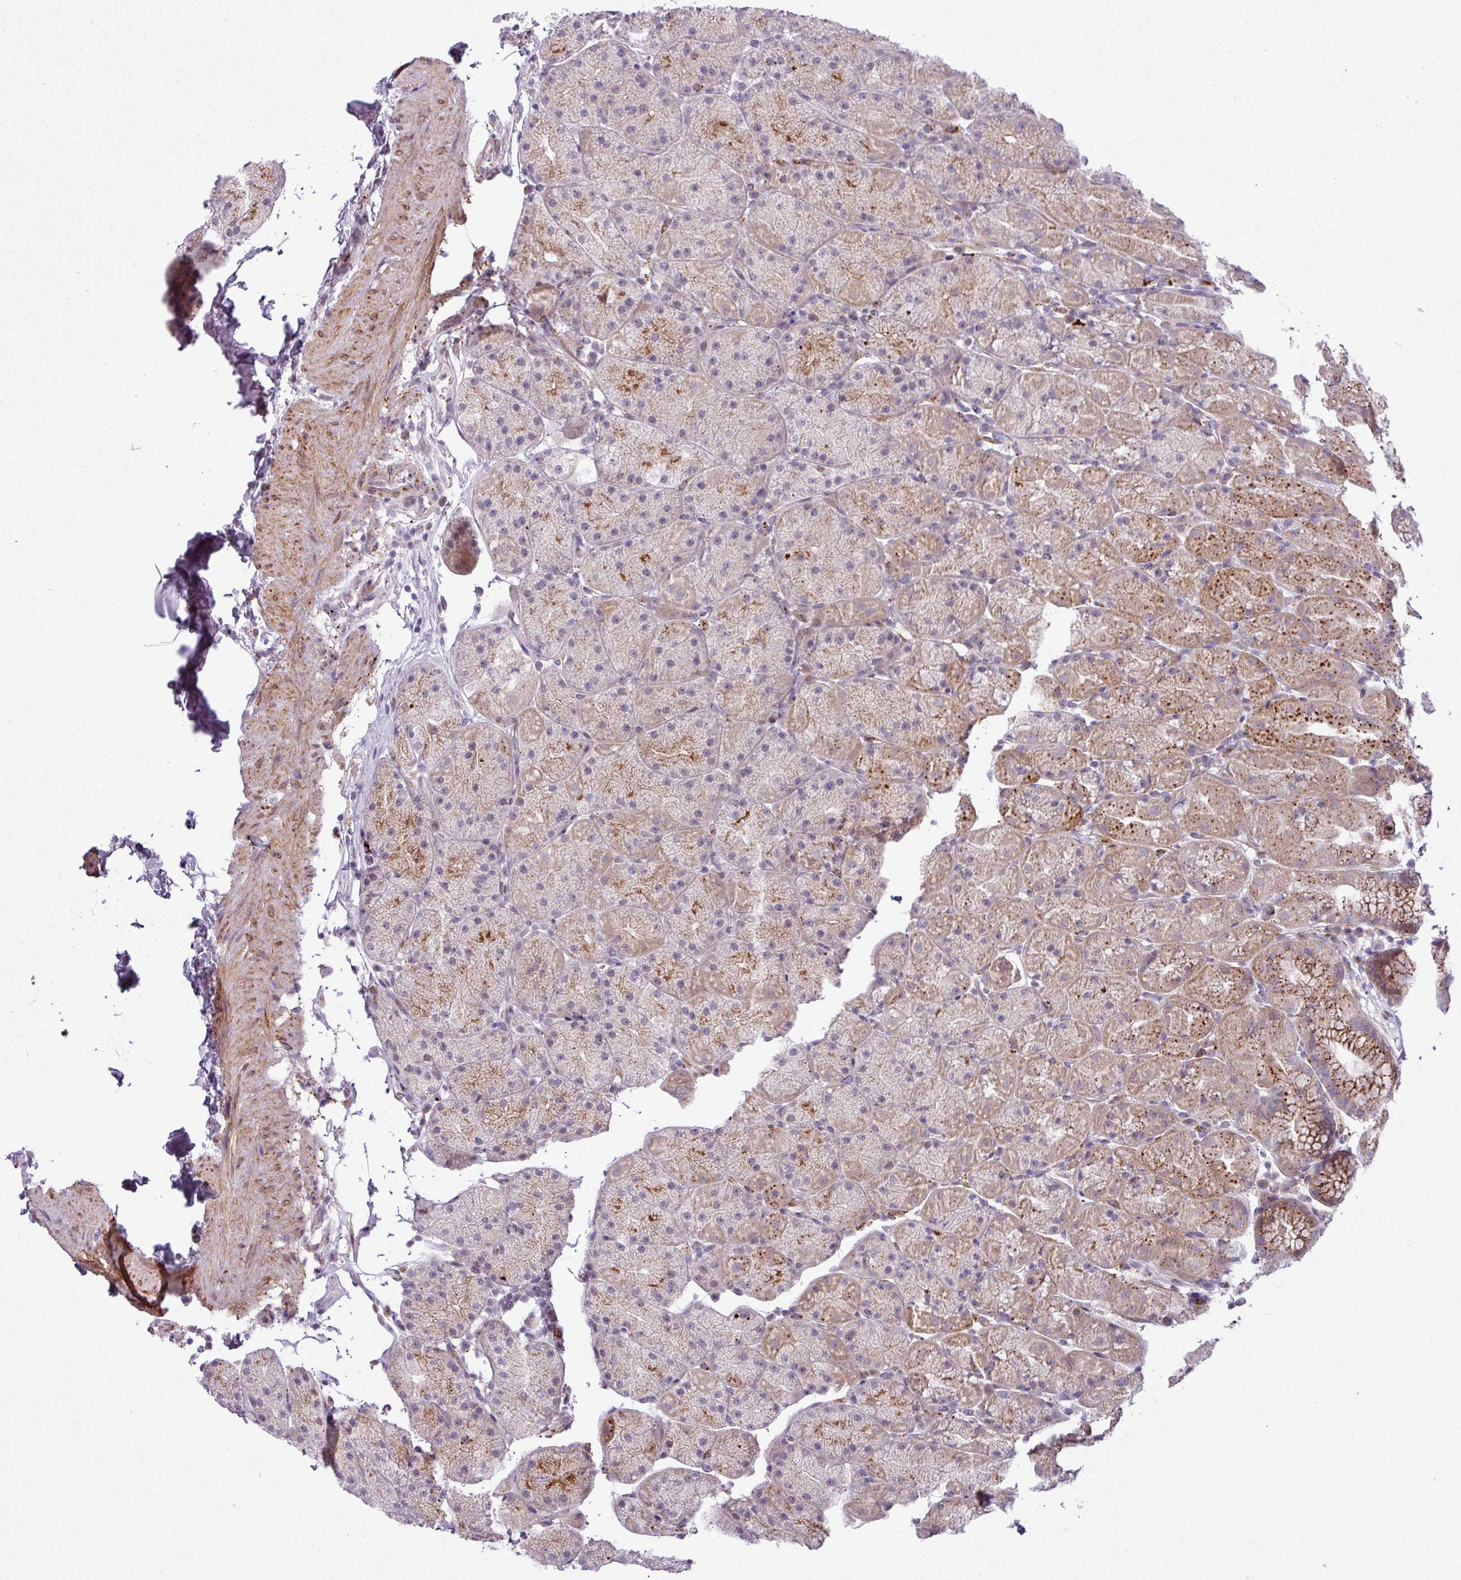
{"staining": {"intensity": "moderate", "quantity": ">75%", "location": "cytoplasmic/membranous"}, "tissue": "stomach", "cell_type": "Glandular cells", "image_type": "normal", "snomed": [{"axis": "morphology", "description": "Normal tissue, NOS"}, {"axis": "topography", "description": "Stomach, upper"}, {"axis": "topography", "description": "Stomach, lower"}], "caption": "The micrograph reveals immunohistochemical staining of benign stomach. There is moderate cytoplasmic/membranous expression is seen in approximately >75% of glandular cells. The staining was performed using DAB (3,3'-diaminobenzidine) to visualize the protein expression in brown, while the nuclei were stained in blue with hematoxylin (Magnification: 20x).", "gene": "MAP7D2", "patient": {"sex": "male", "age": 67}}